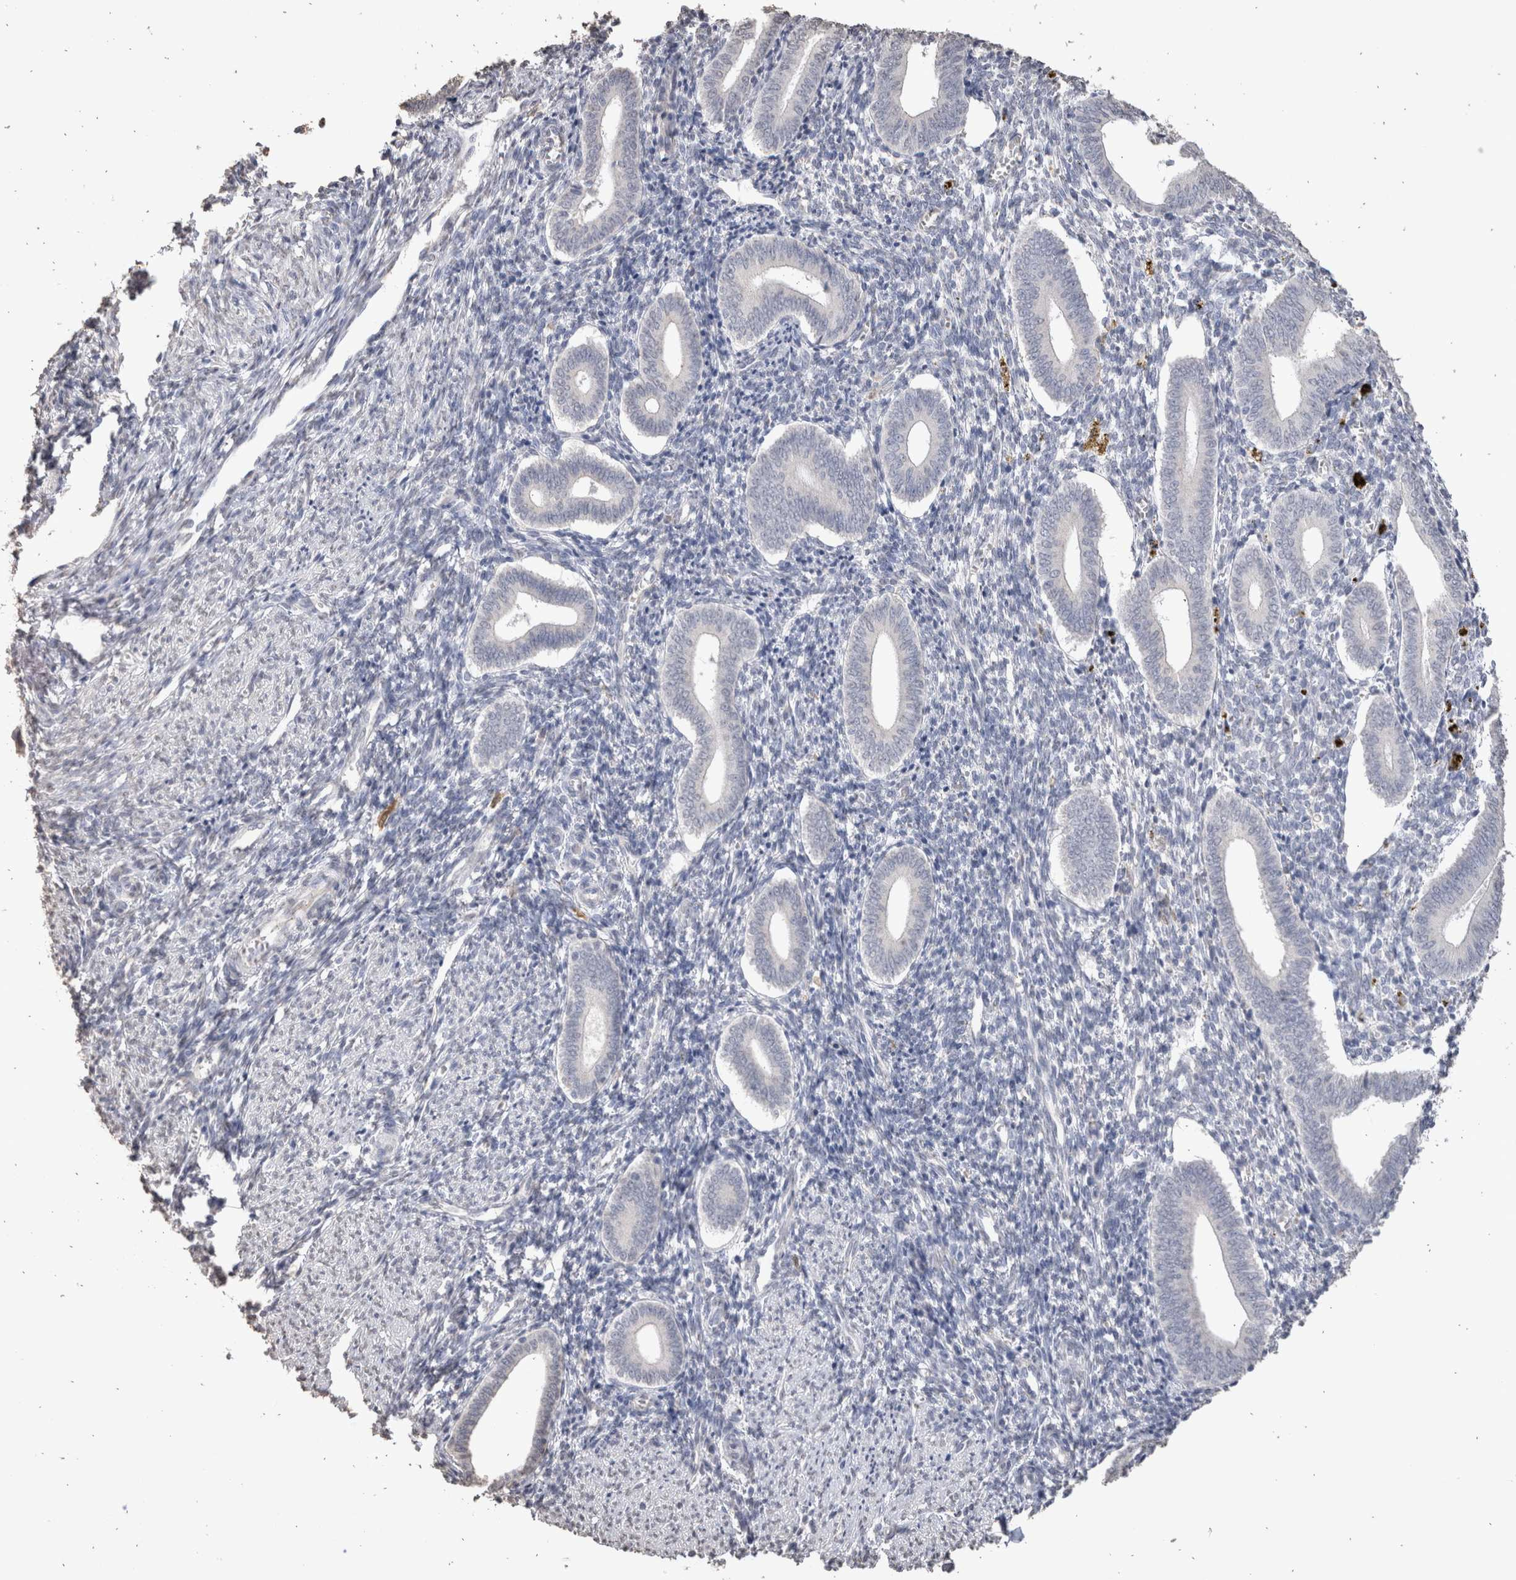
{"staining": {"intensity": "negative", "quantity": "none", "location": "none"}, "tissue": "endometrium", "cell_type": "Cells in endometrial stroma", "image_type": "normal", "snomed": [{"axis": "morphology", "description": "Normal tissue, NOS"}, {"axis": "topography", "description": "Uterus"}, {"axis": "topography", "description": "Endometrium"}], "caption": "High power microscopy image of an IHC photomicrograph of unremarkable endometrium, revealing no significant expression in cells in endometrial stroma. (DAB IHC with hematoxylin counter stain).", "gene": "LGALS2", "patient": {"sex": "female", "age": 33}}